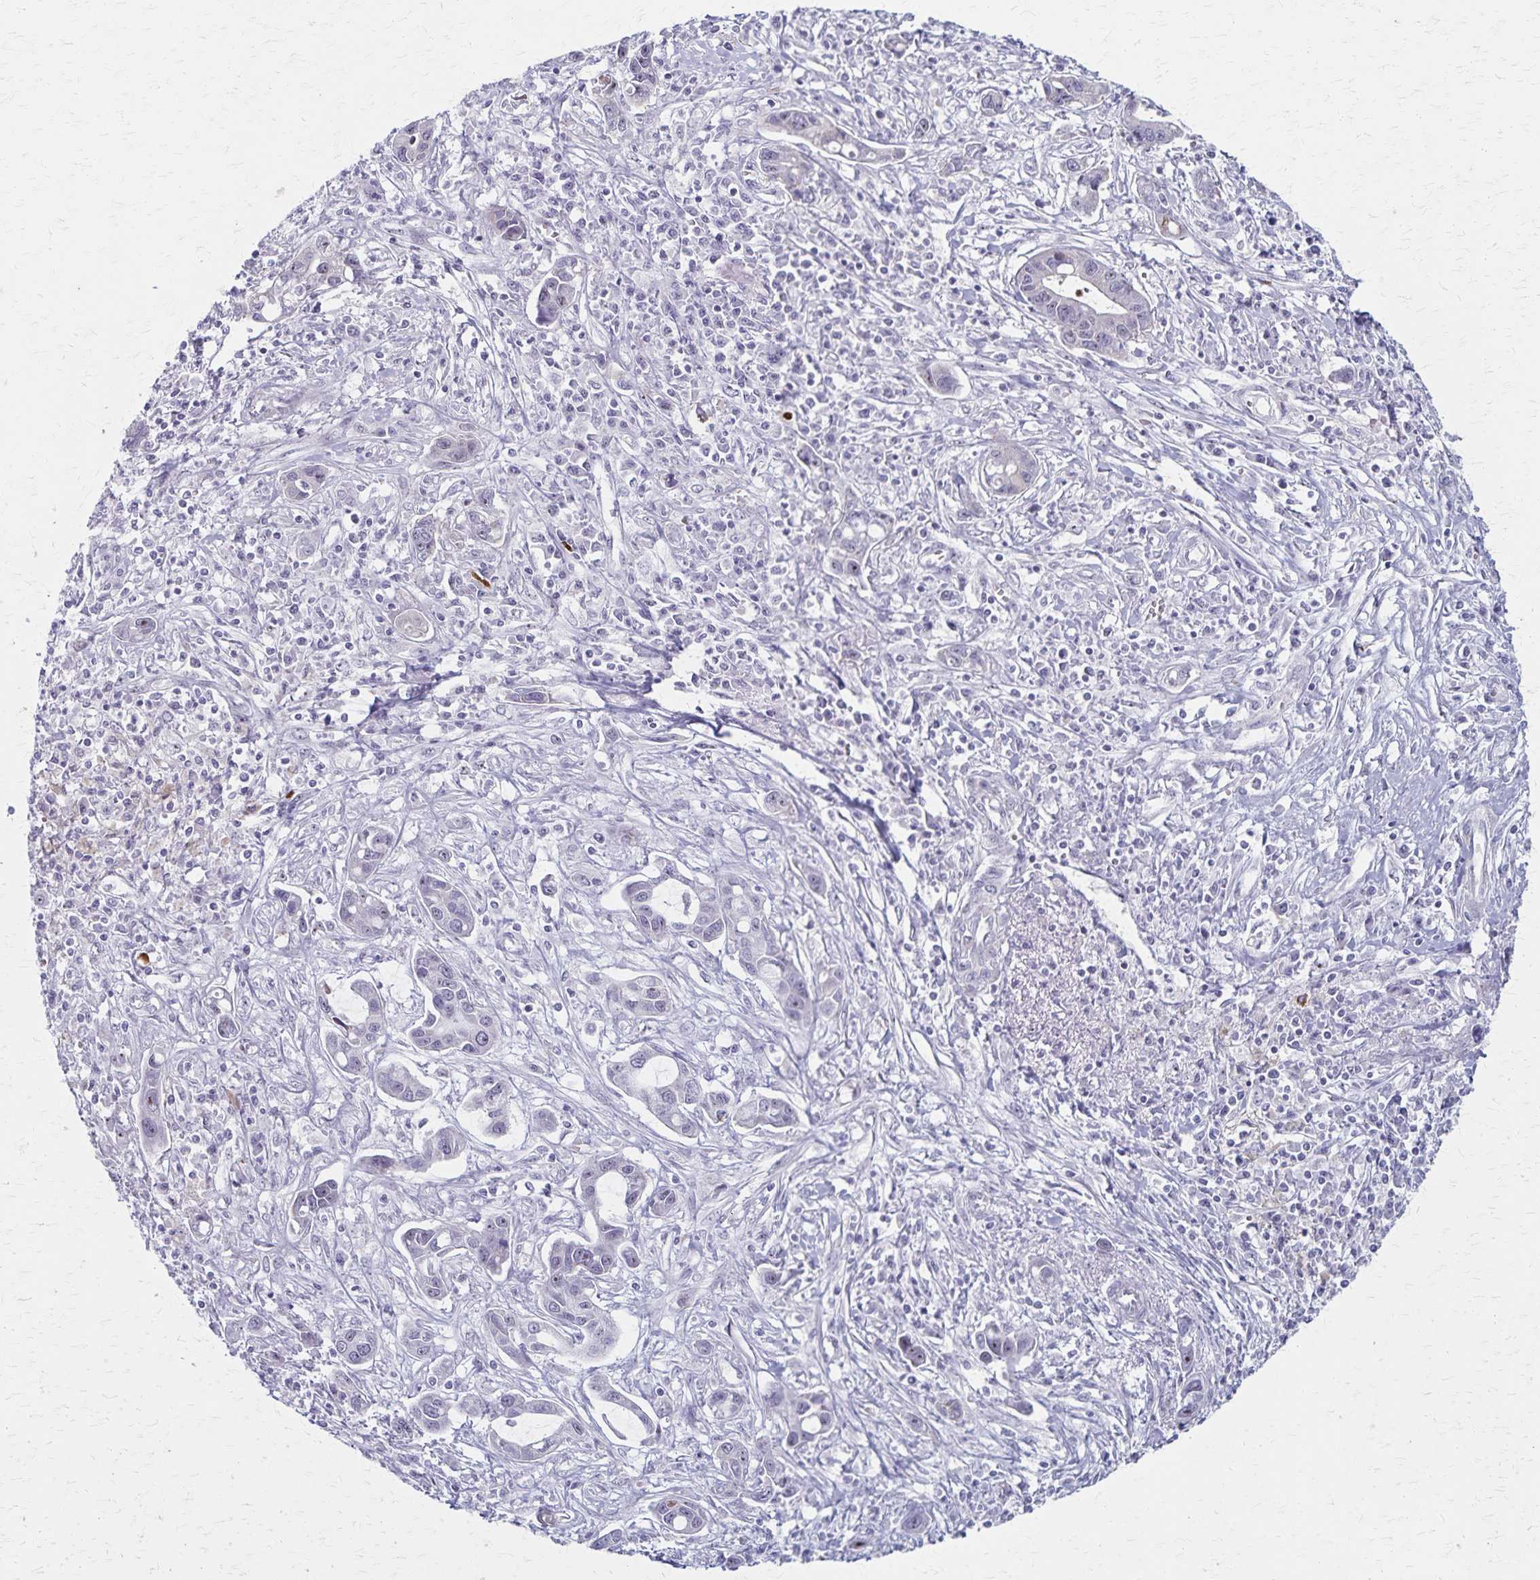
{"staining": {"intensity": "negative", "quantity": "none", "location": "none"}, "tissue": "liver cancer", "cell_type": "Tumor cells", "image_type": "cancer", "snomed": [{"axis": "morphology", "description": "Cholangiocarcinoma"}, {"axis": "topography", "description": "Liver"}], "caption": "Photomicrograph shows no significant protein expression in tumor cells of cholangiocarcinoma (liver).", "gene": "DLK2", "patient": {"sex": "male", "age": 58}}